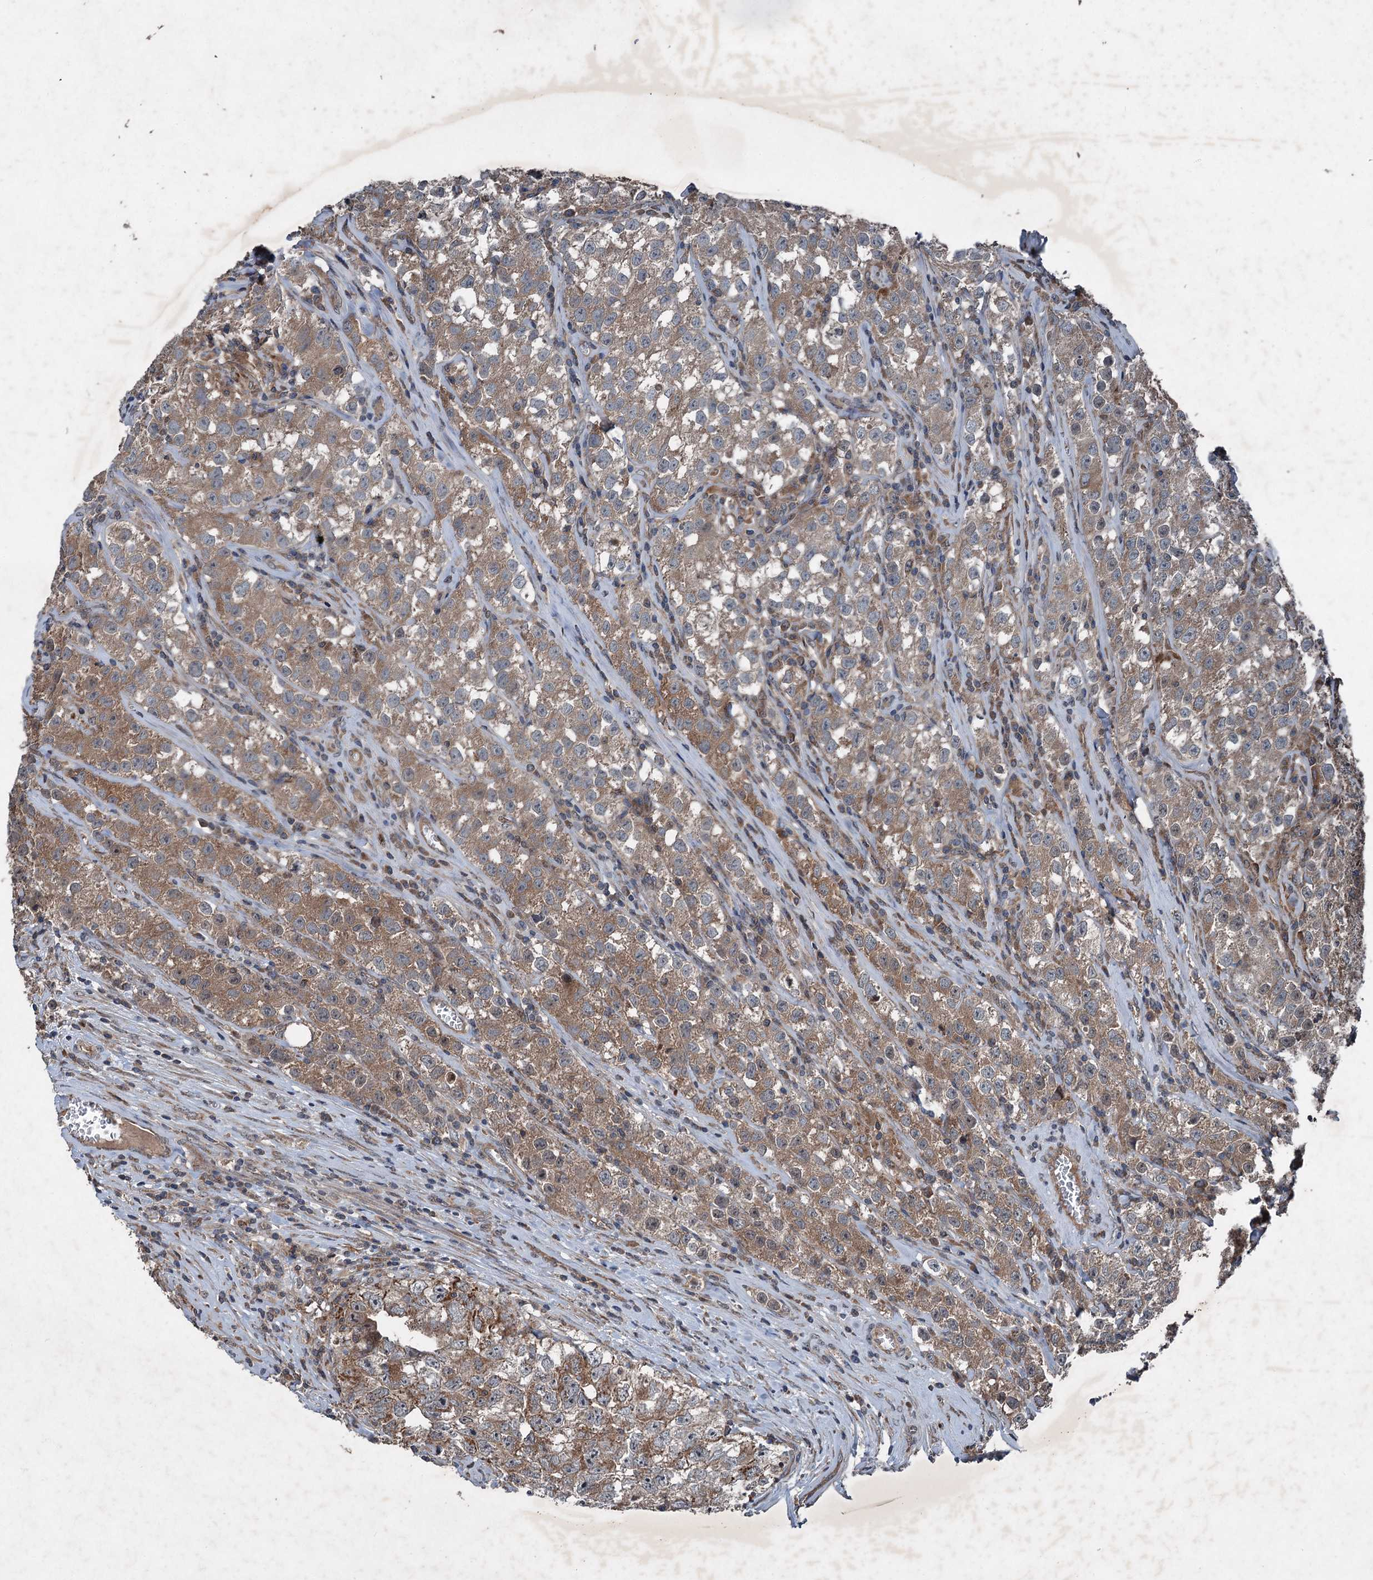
{"staining": {"intensity": "moderate", "quantity": ">75%", "location": "cytoplasmic/membranous"}, "tissue": "testis cancer", "cell_type": "Tumor cells", "image_type": "cancer", "snomed": [{"axis": "morphology", "description": "Seminoma, NOS"}, {"axis": "morphology", "description": "Carcinoma, Embryonal, NOS"}, {"axis": "topography", "description": "Testis"}], "caption": "Testis cancer stained with a protein marker demonstrates moderate staining in tumor cells.", "gene": "ALAS1", "patient": {"sex": "male", "age": 43}}